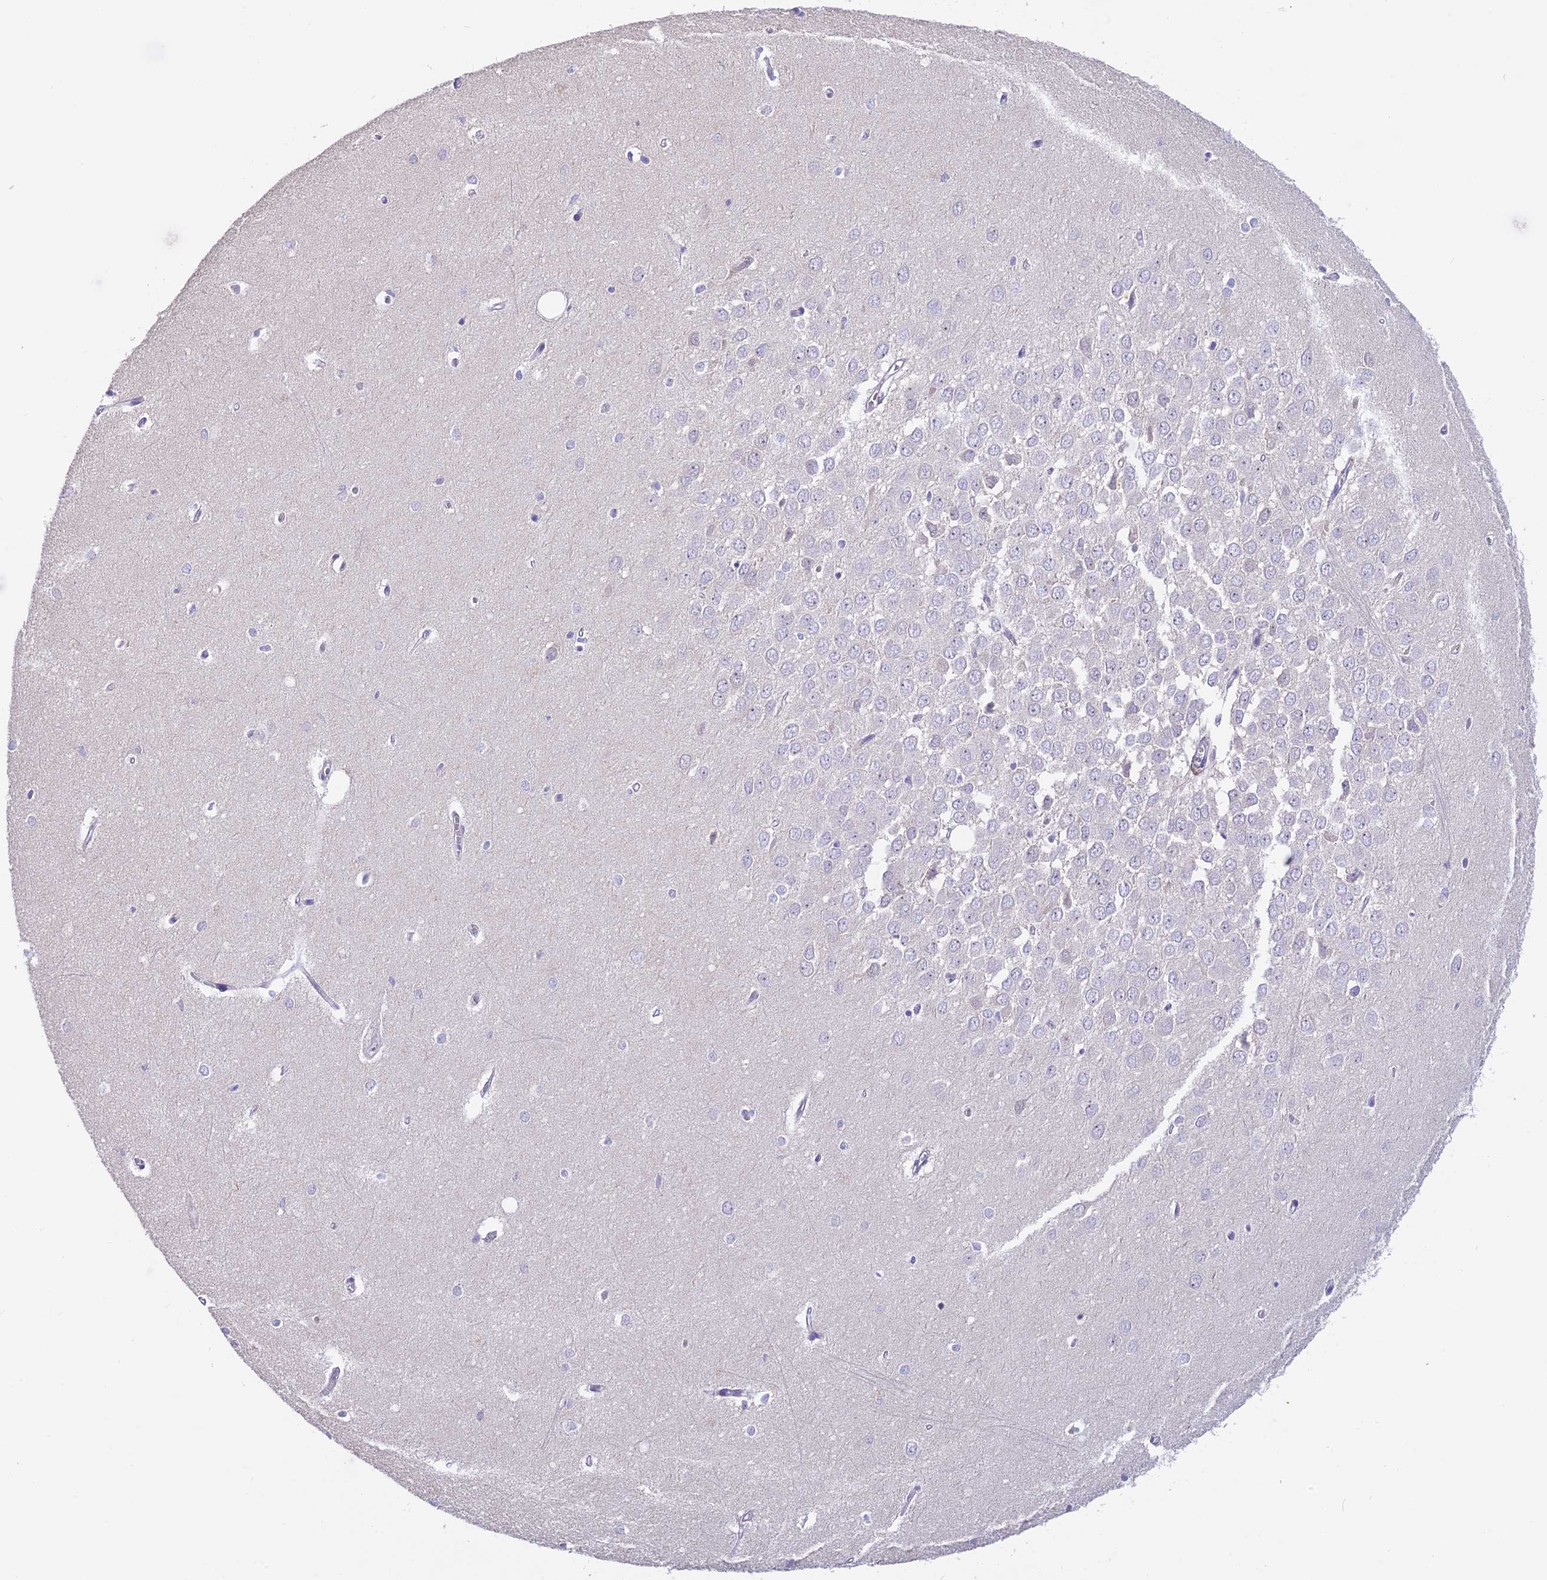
{"staining": {"intensity": "negative", "quantity": "none", "location": "none"}, "tissue": "hippocampus", "cell_type": "Glial cells", "image_type": "normal", "snomed": [{"axis": "morphology", "description": "Normal tissue, NOS"}, {"axis": "topography", "description": "Hippocampus"}], "caption": "The micrograph displays no staining of glial cells in unremarkable hippocampus.", "gene": "LPXN", "patient": {"sex": "female", "age": 64}}